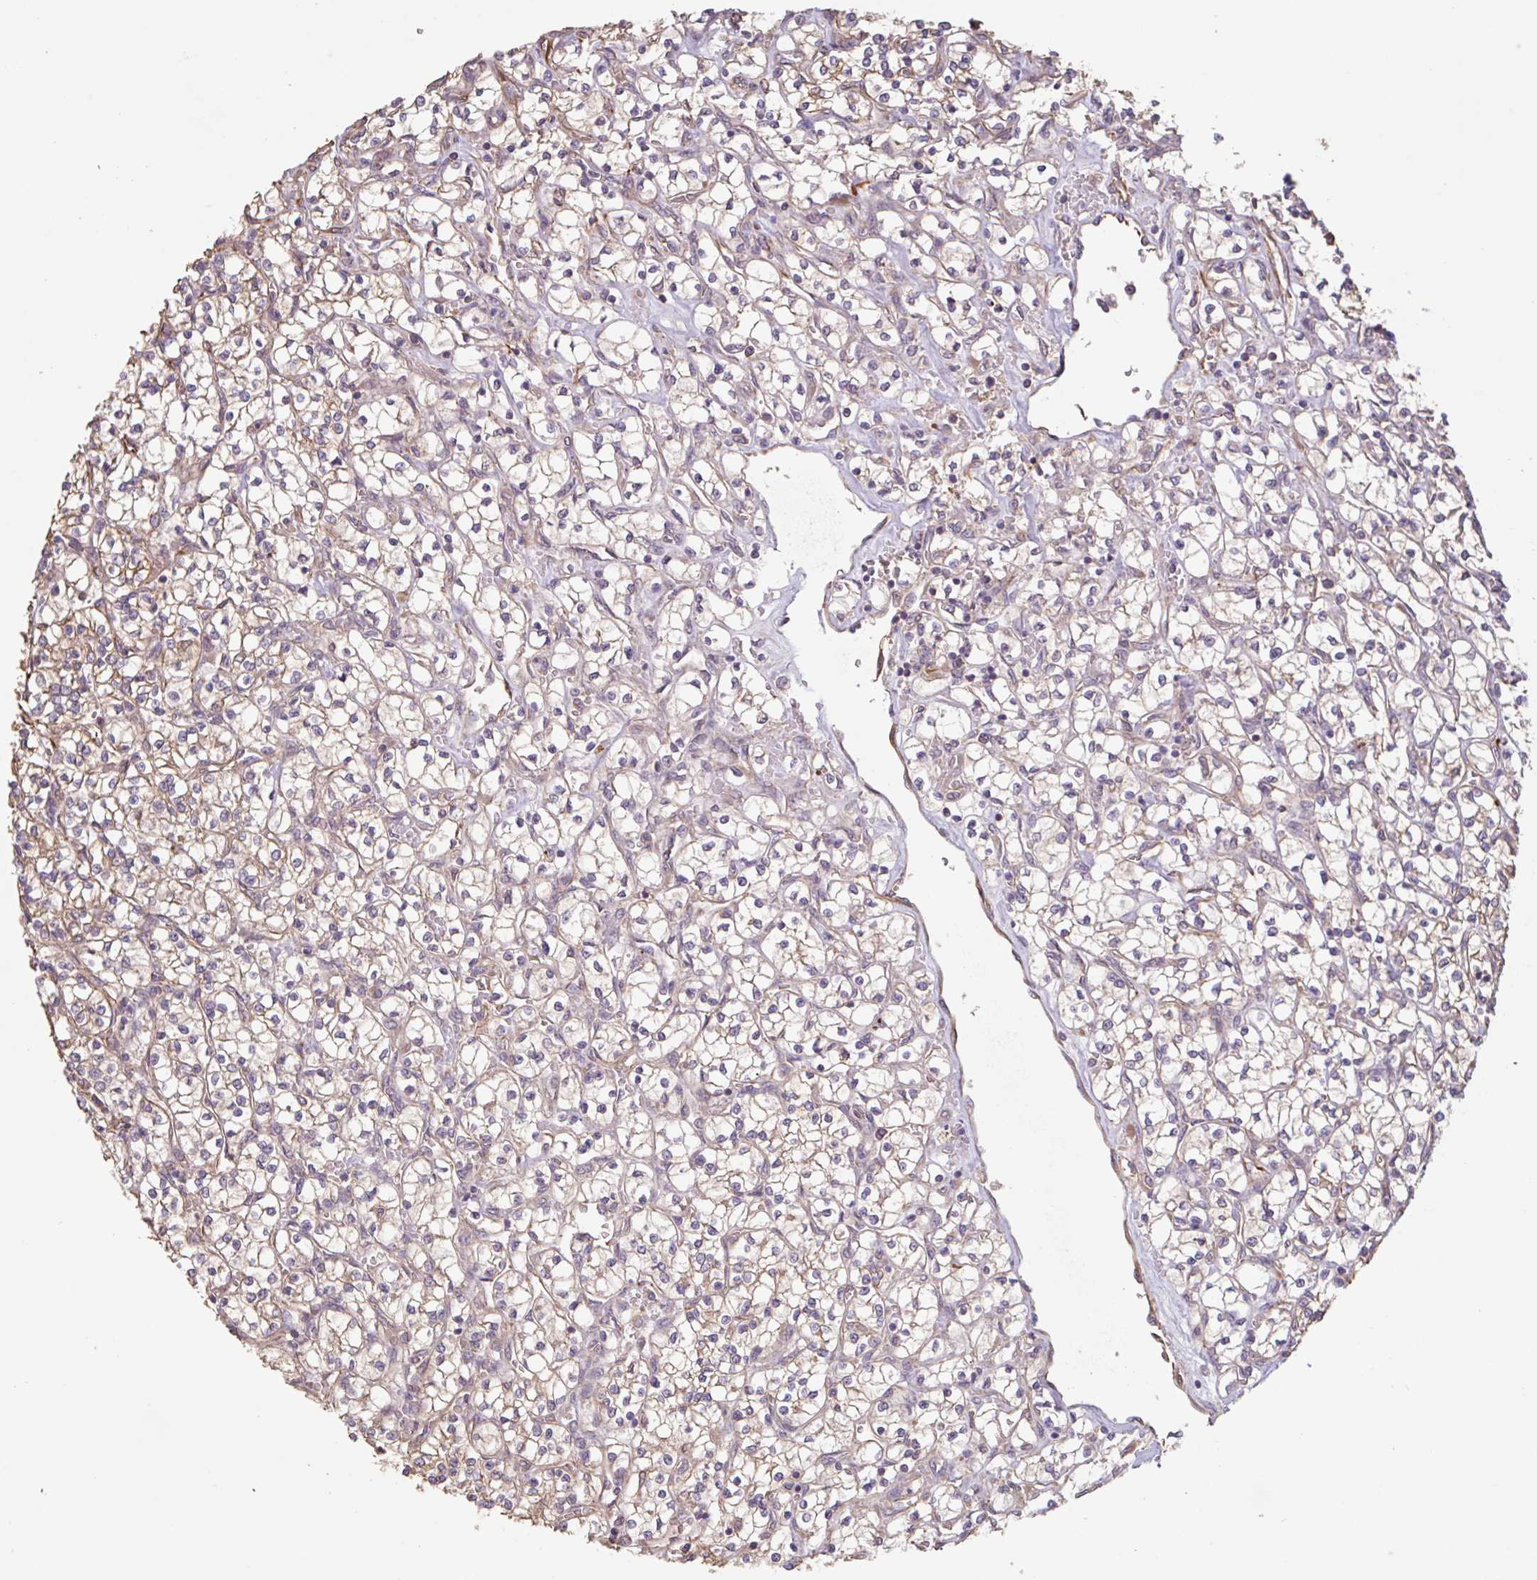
{"staining": {"intensity": "weak", "quantity": "25%-75%", "location": "cytoplasmic/membranous"}, "tissue": "renal cancer", "cell_type": "Tumor cells", "image_type": "cancer", "snomed": [{"axis": "morphology", "description": "Adenocarcinoma, NOS"}, {"axis": "topography", "description": "Kidney"}], "caption": "Immunohistochemistry (DAB (3,3'-diaminobenzidine)) staining of renal adenocarcinoma reveals weak cytoplasmic/membranous protein expression in about 25%-75% of tumor cells. (brown staining indicates protein expression, while blue staining denotes nuclei).", "gene": "ZNF790", "patient": {"sex": "female", "age": 64}}